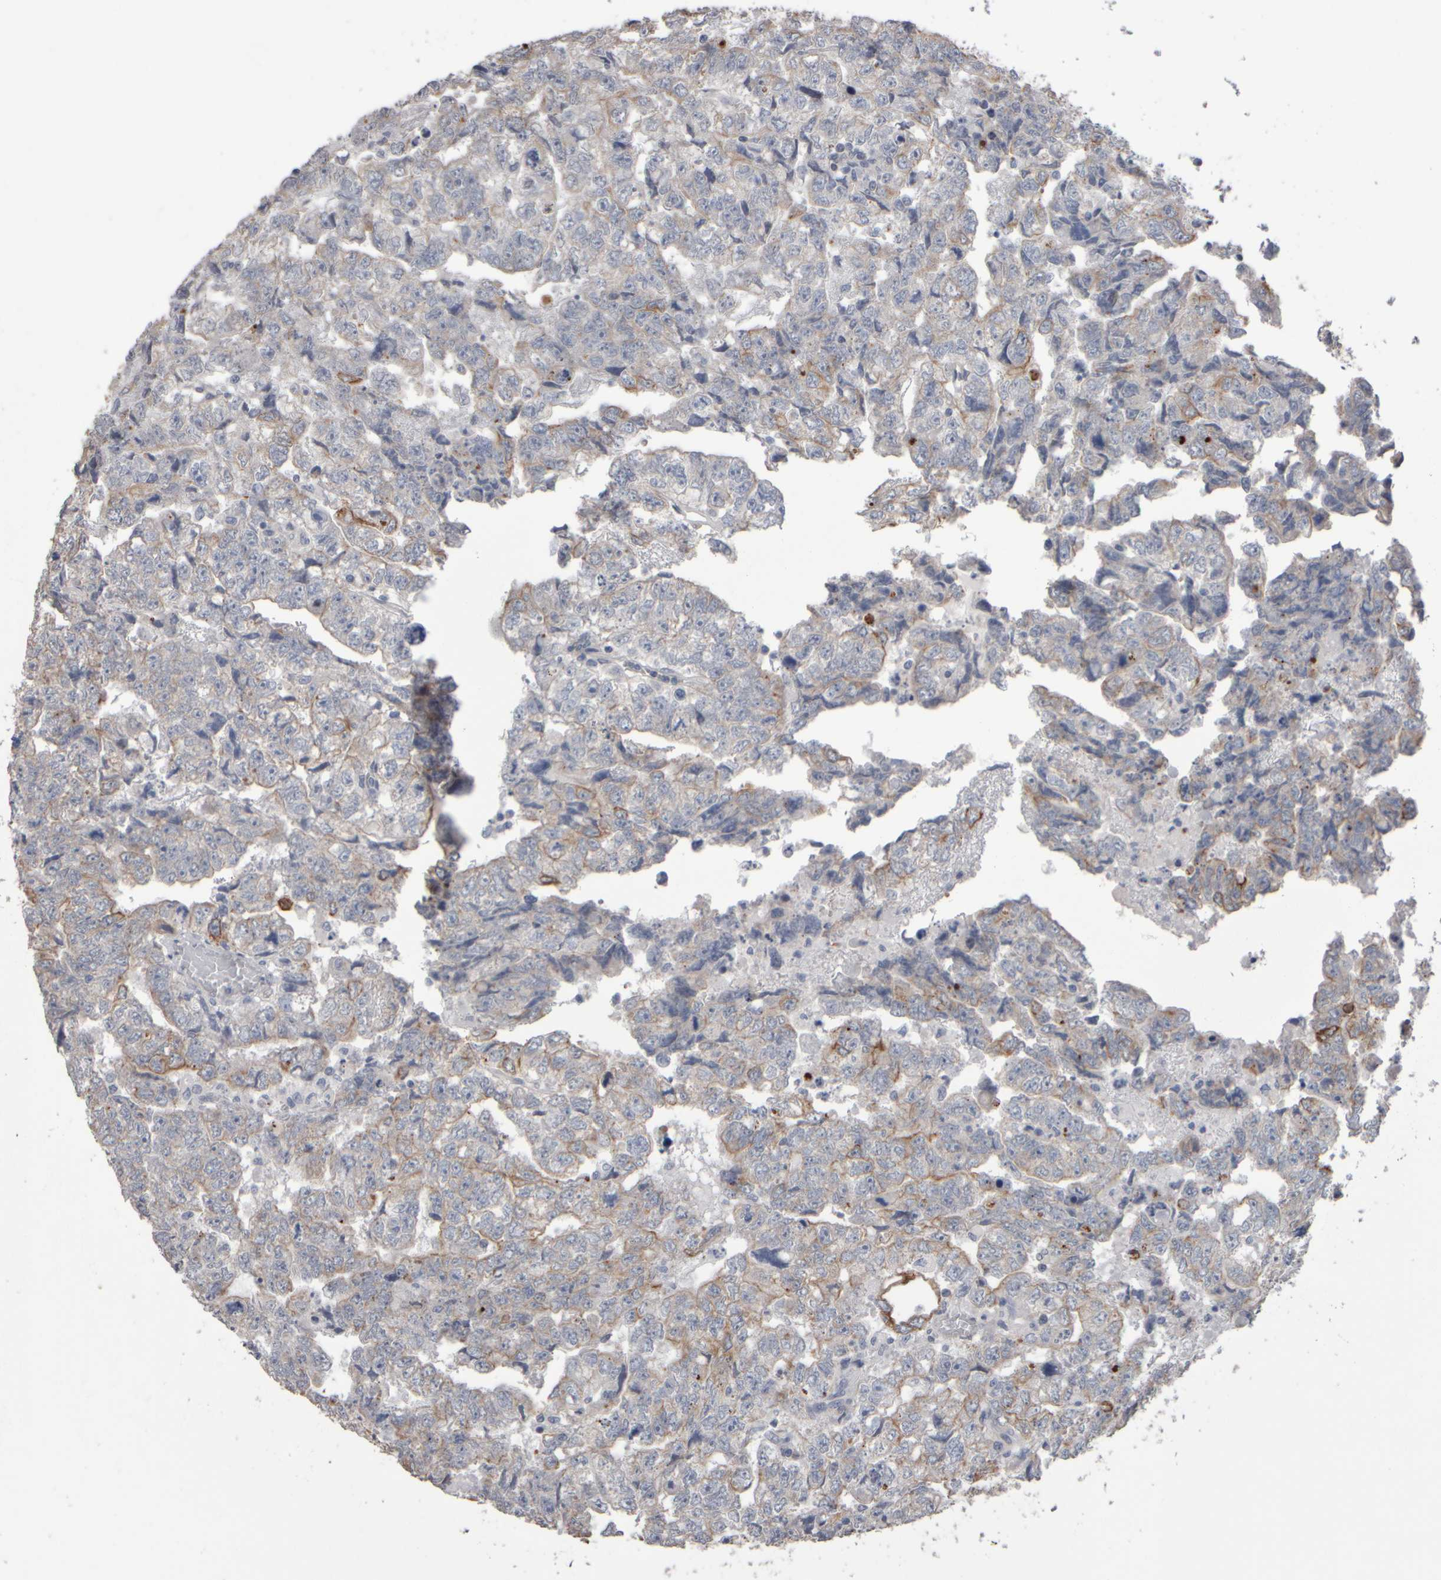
{"staining": {"intensity": "moderate", "quantity": "<25%", "location": "cytoplasmic/membranous"}, "tissue": "testis cancer", "cell_type": "Tumor cells", "image_type": "cancer", "snomed": [{"axis": "morphology", "description": "Carcinoma, Embryonal, NOS"}, {"axis": "topography", "description": "Testis"}], "caption": "Moderate cytoplasmic/membranous staining for a protein is appreciated in approximately <25% of tumor cells of testis cancer using immunohistochemistry (IHC).", "gene": "EPHX2", "patient": {"sex": "male", "age": 36}}